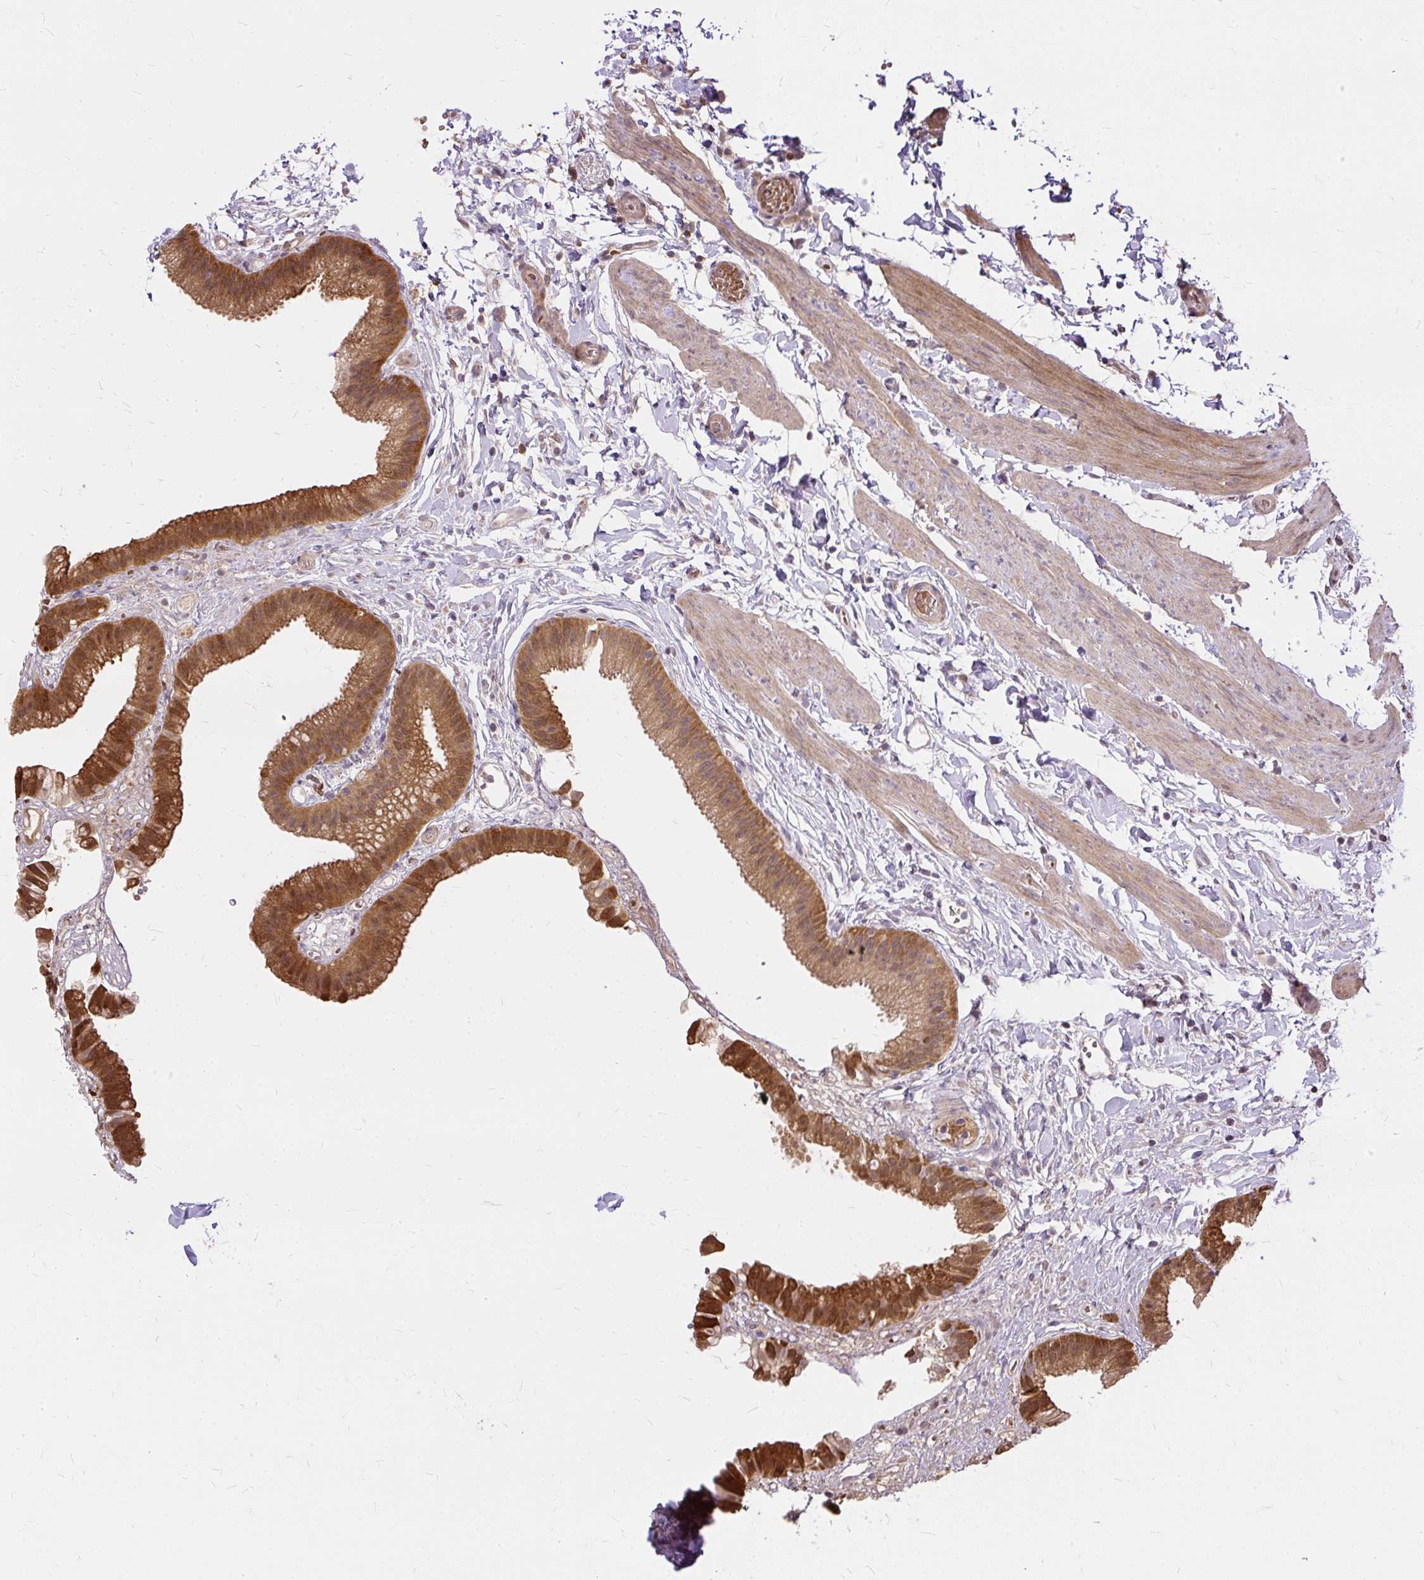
{"staining": {"intensity": "moderate", "quantity": ">75%", "location": "cytoplasmic/membranous"}, "tissue": "gallbladder", "cell_type": "Glandular cells", "image_type": "normal", "snomed": [{"axis": "morphology", "description": "Normal tissue, NOS"}, {"axis": "topography", "description": "Gallbladder"}], "caption": "Moderate cytoplasmic/membranous positivity for a protein is seen in about >75% of glandular cells of unremarkable gallbladder using immunohistochemistry (IHC).", "gene": "AP5S1", "patient": {"sex": "female", "age": 63}}